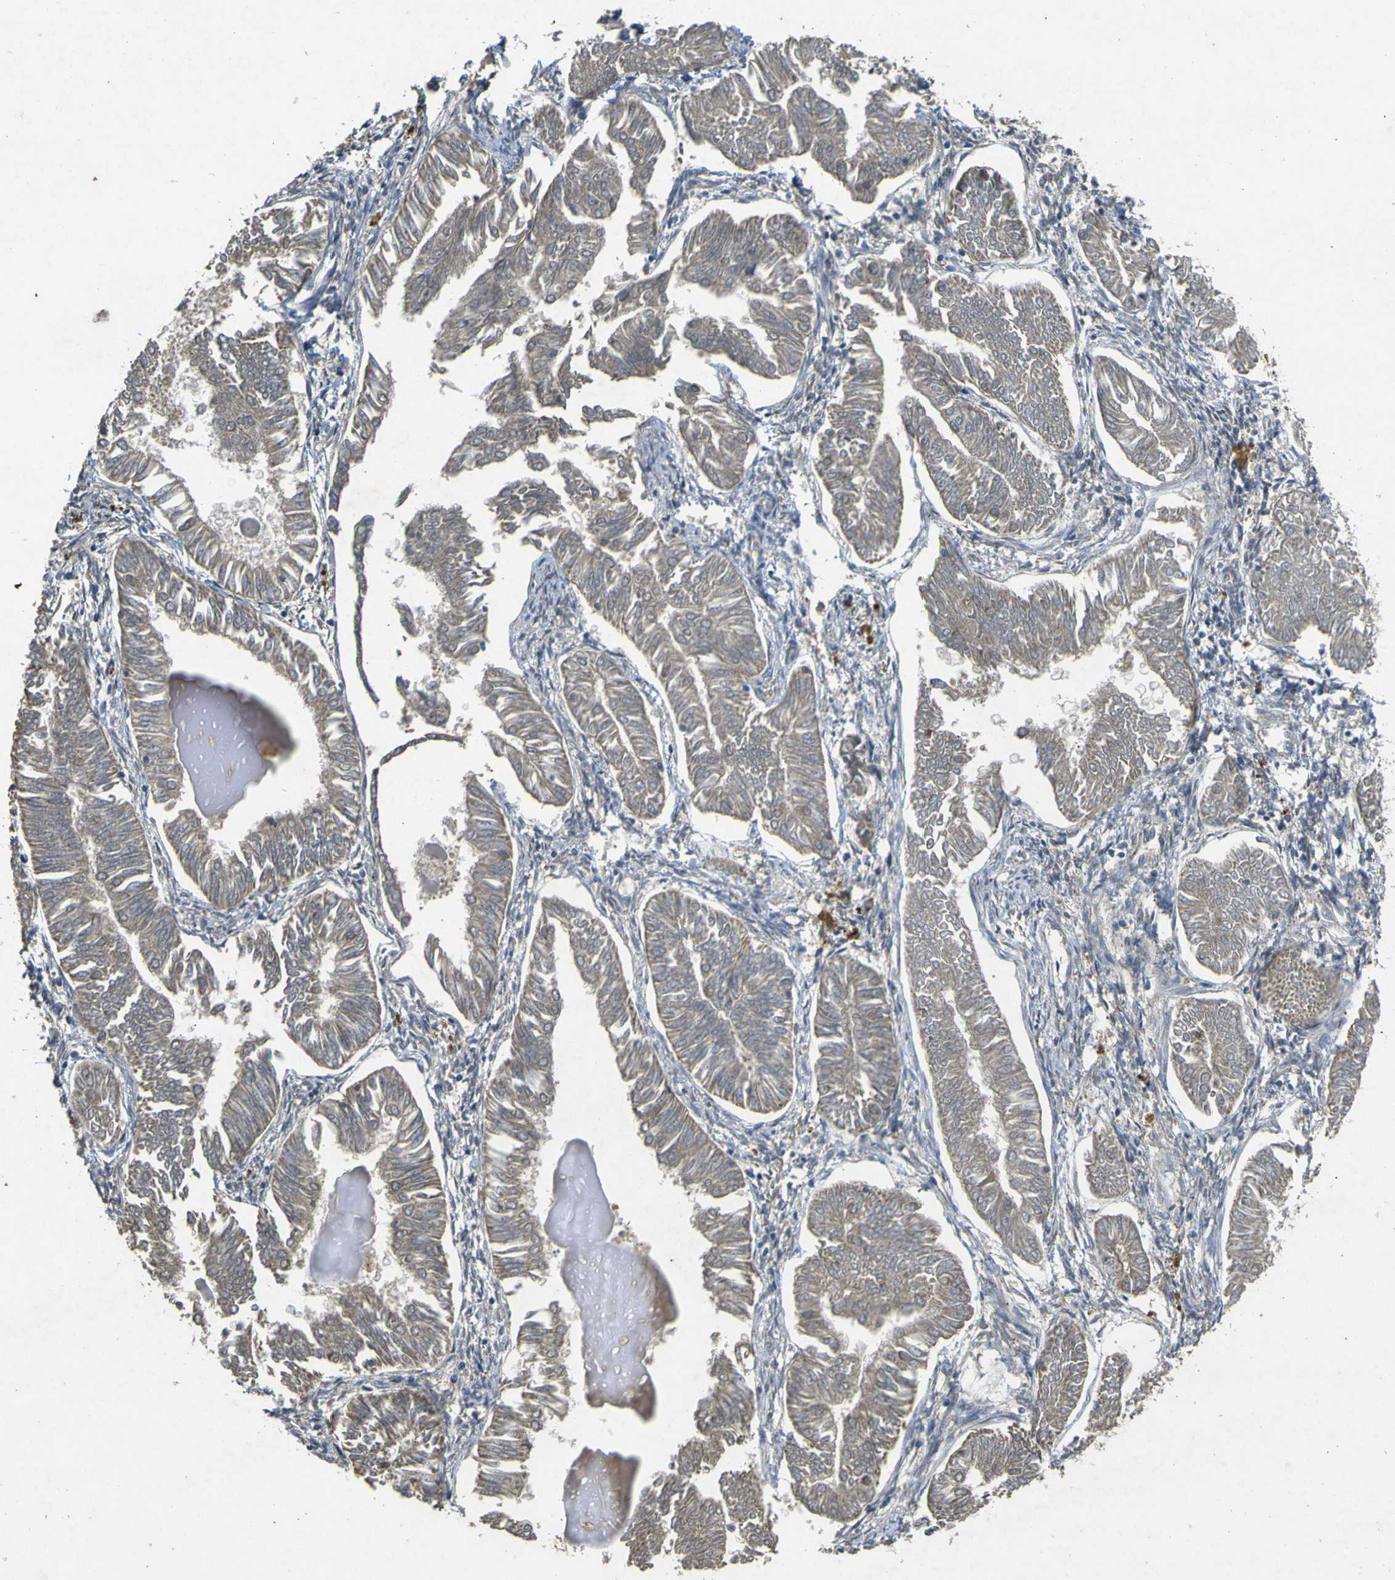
{"staining": {"intensity": "weak", "quantity": ">75%", "location": "cytoplasmic/membranous"}, "tissue": "endometrial cancer", "cell_type": "Tumor cells", "image_type": "cancer", "snomed": [{"axis": "morphology", "description": "Adenocarcinoma, NOS"}, {"axis": "topography", "description": "Endometrium"}], "caption": "Protein staining of adenocarcinoma (endometrial) tissue demonstrates weak cytoplasmic/membranous staining in approximately >75% of tumor cells.", "gene": "MAGI2", "patient": {"sex": "female", "age": 53}}